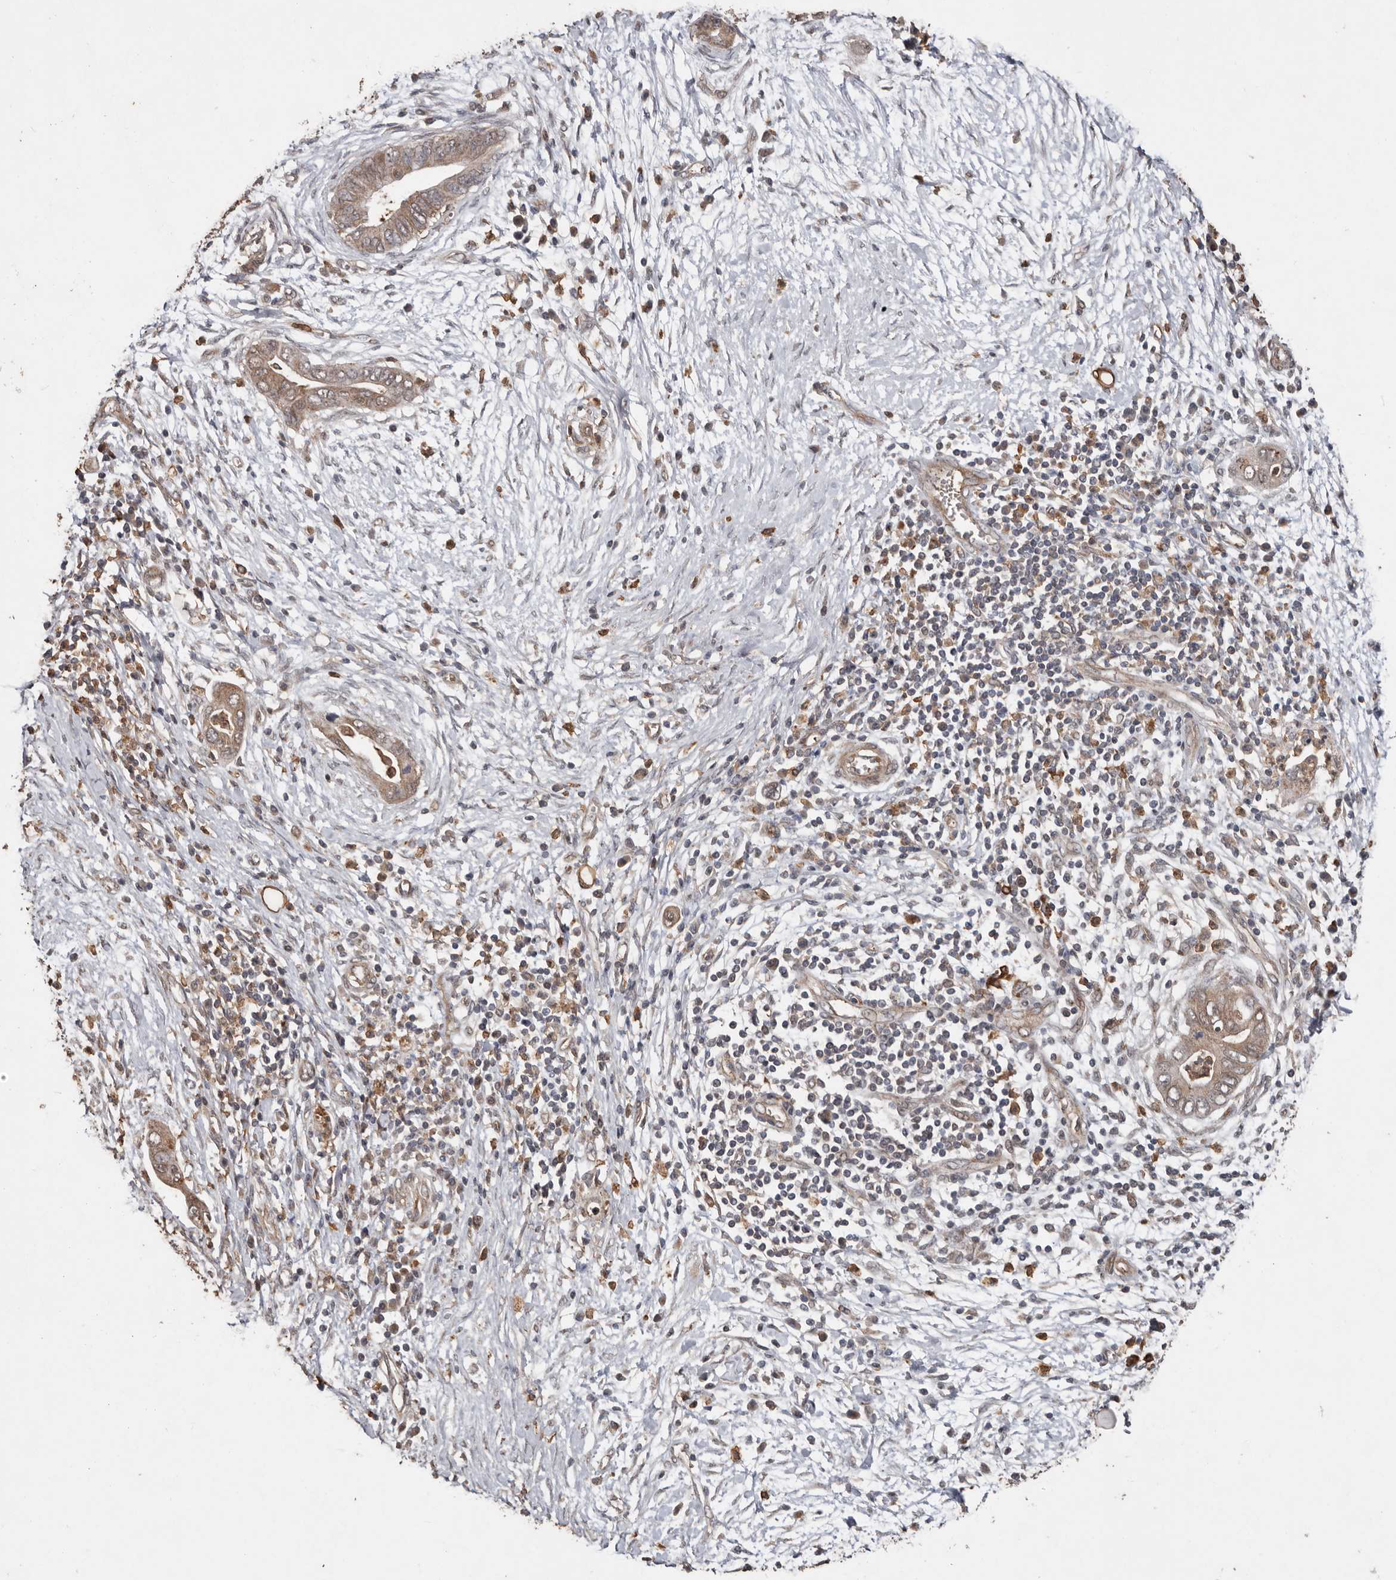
{"staining": {"intensity": "weak", "quantity": ">75%", "location": "cytoplasmic/membranous"}, "tissue": "pancreatic cancer", "cell_type": "Tumor cells", "image_type": "cancer", "snomed": [{"axis": "morphology", "description": "Adenocarcinoma, NOS"}, {"axis": "topography", "description": "Pancreas"}], "caption": "Immunohistochemistry of human adenocarcinoma (pancreatic) shows low levels of weak cytoplasmic/membranous positivity in approximately >75% of tumor cells. (Stains: DAB in brown, nuclei in blue, Microscopy: brightfield microscopy at high magnification).", "gene": "RANBP17", "patient": {"sex": "male", "age": 75}}